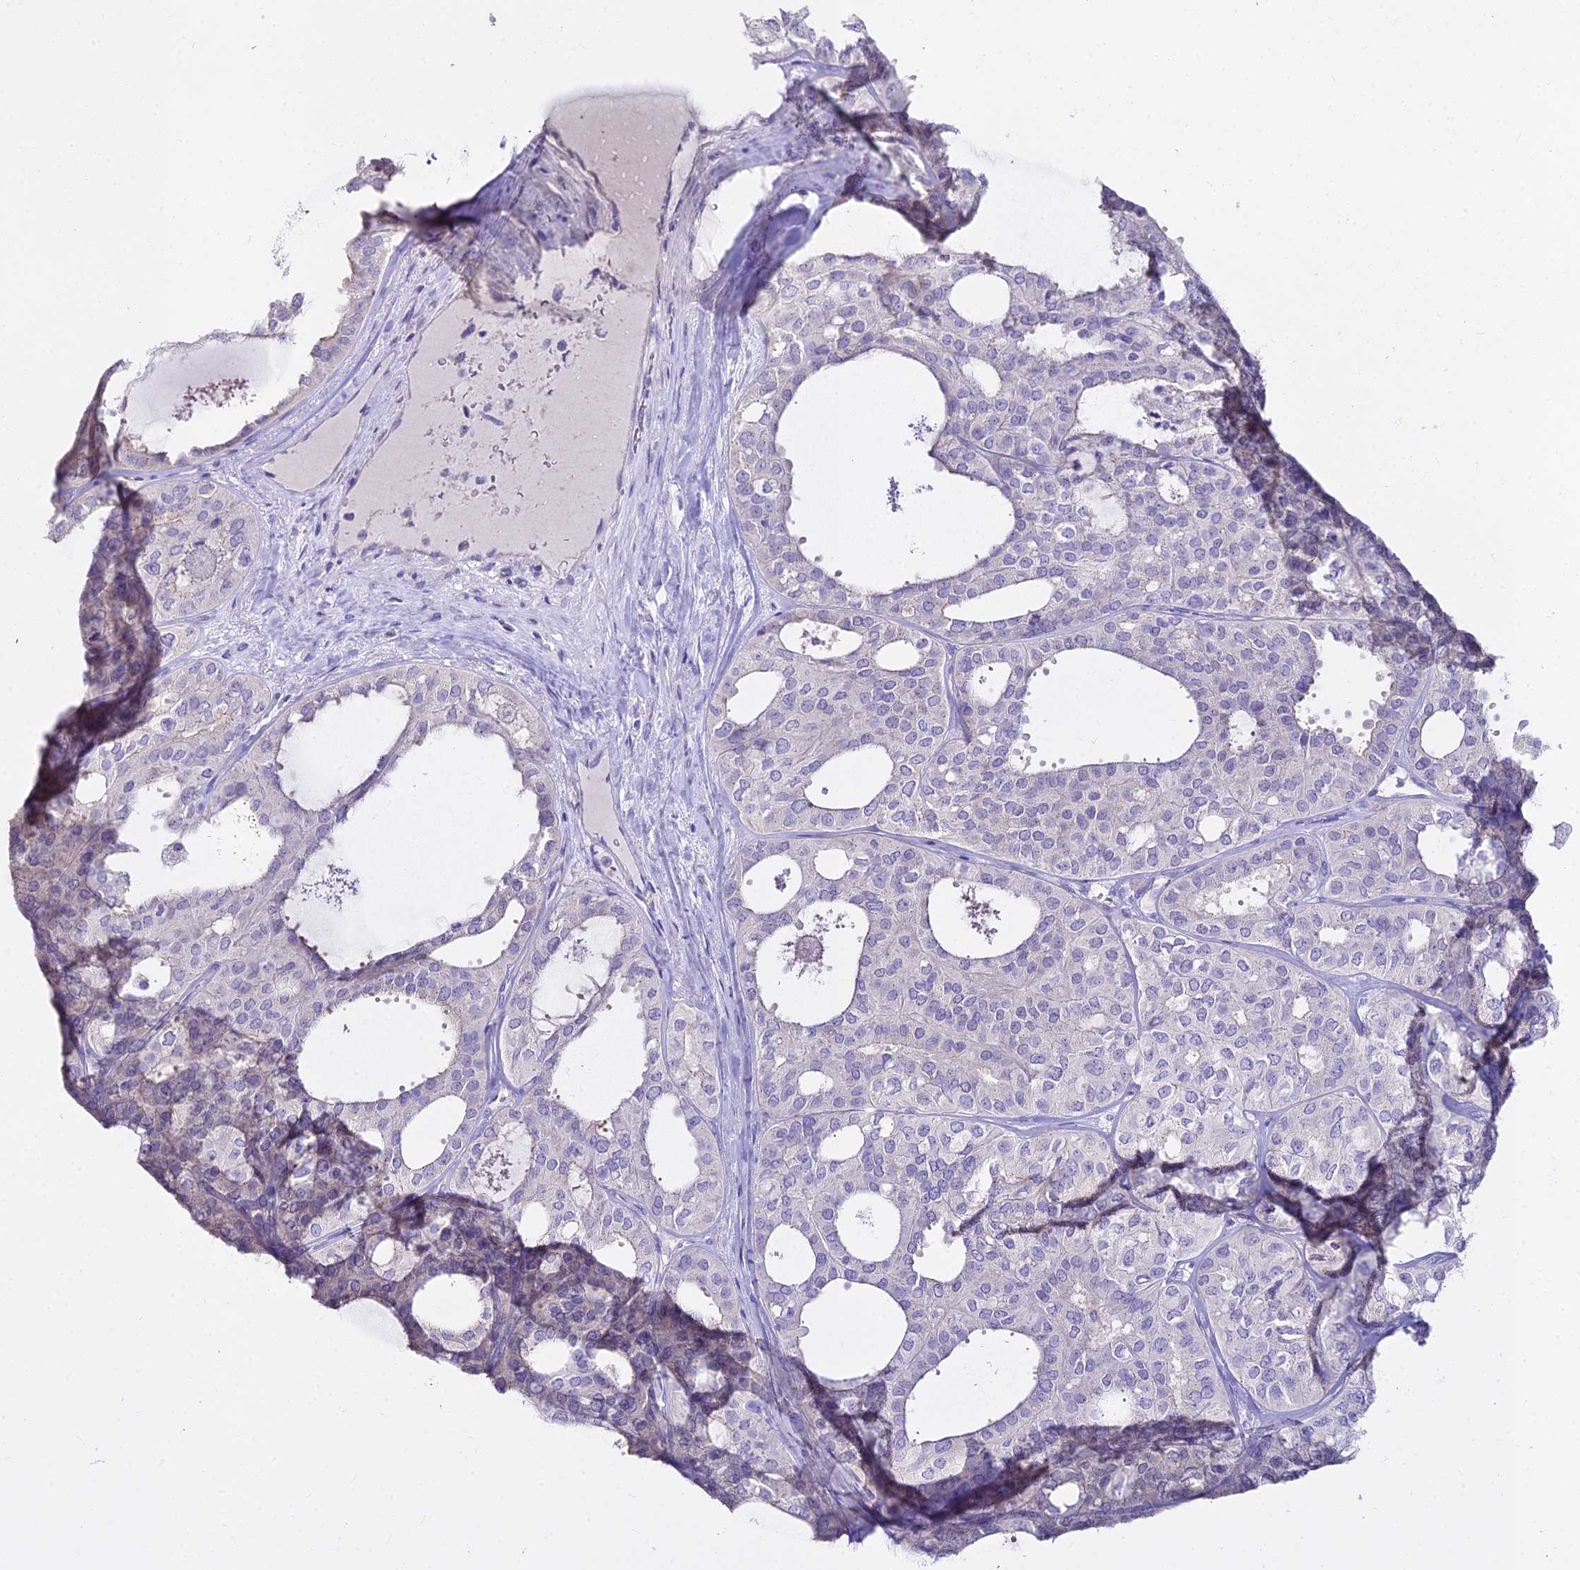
{"staining": {"intensity": "negative", "quantity": "none", "location": "none"}, "tissue": "thyroid cancer", "cell_type": "Tumor cells", "image_type": "cancer", "snomed": [{"axis": "morphology", "description": "Follicular adenoma carcinoma, NOS"}, {"axis": "topography", "description": "Thyroid gland"}], "caption": "An immunohistochemistry image of thyroid cancer is shown. There is no staining in tumor cells of thyroid cancer.", "gene": "GLYAT", "patient": {"sex": "male", "age": 75}}